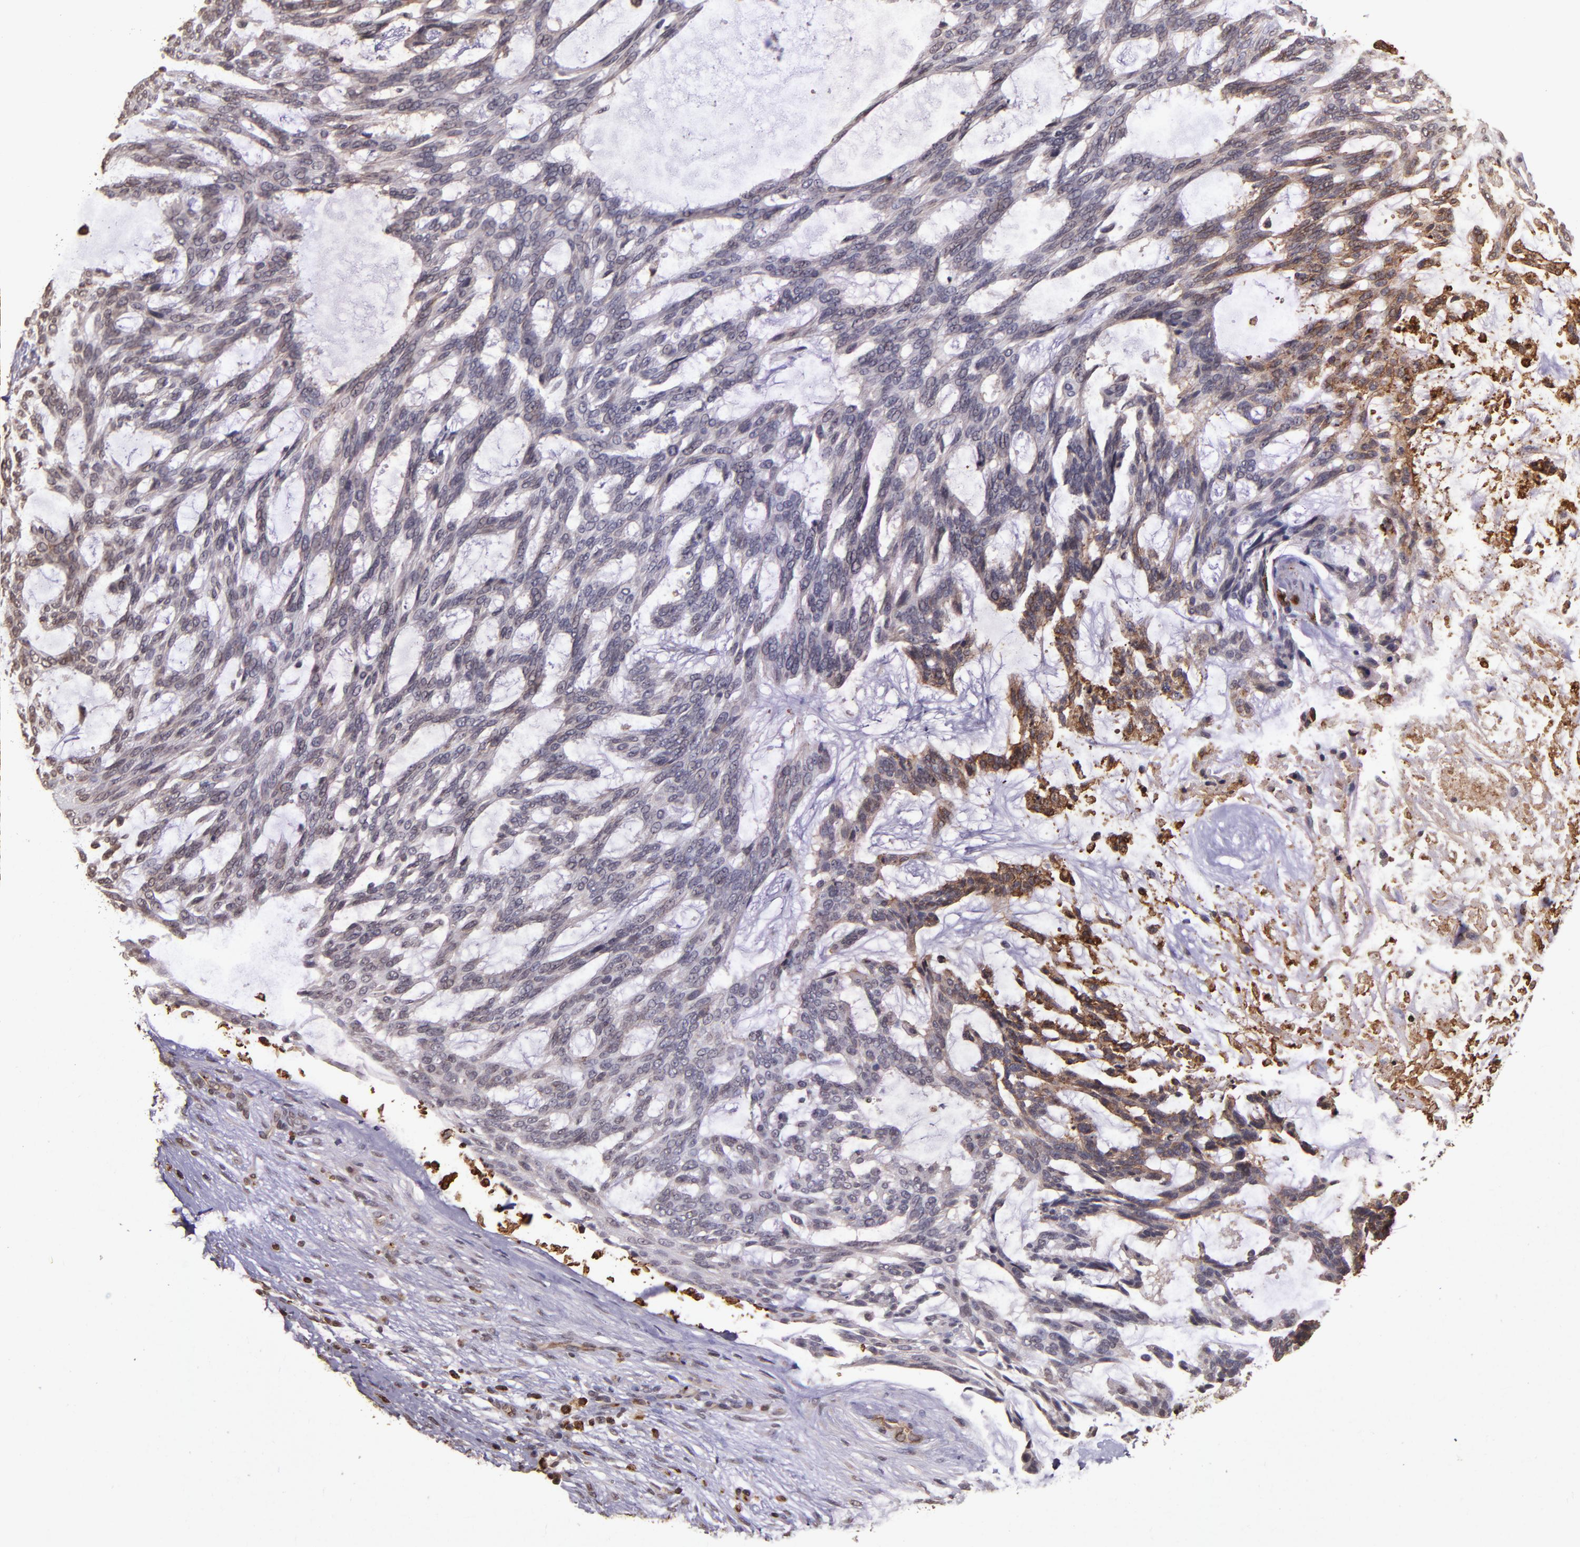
{"staining": {"intensity": "weak", "quantity": "25%-75%", "location": "cytoplasmic/membranous"}, "tissue": "skin cancer", "cell_type": "Tumor cells", "image_type": "cancer", "snomed": [{"axis": "morphology", "description": "Normal tissue, NOS"}, {"axis": "morphology", "description": "Basal cell carcinoma"}, {"axis": "topography", "description": "Skin"}], "caption": "High-power microscopy captured an immunohistochemistry (IHC) photomicrograph of skin cancer (basal cell carcinoma), revealing weak cytoplasmic/membranous positivity in approximately 25%-75% of tumor cells.", "gene": "SLC2A3", "patient": {"sex": "female", "age": 71}}